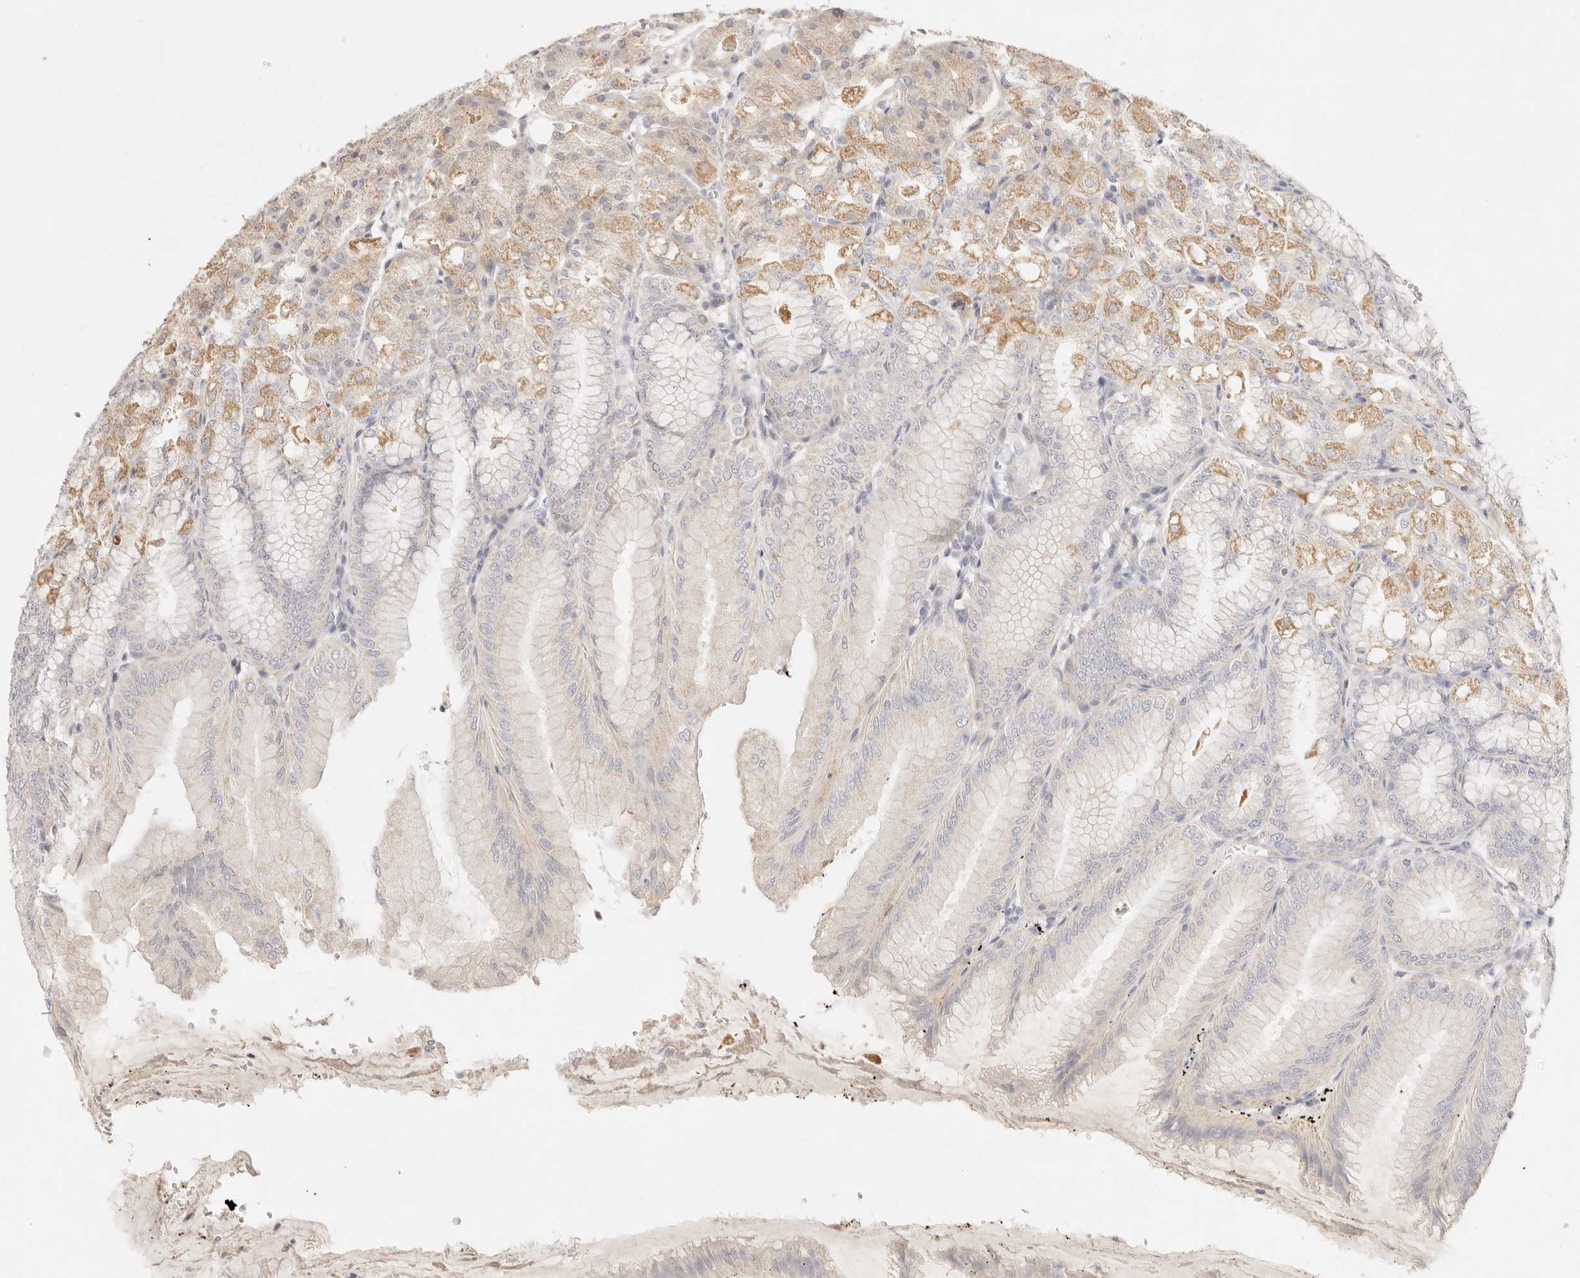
{"staining": {"intensity": "moderate", "quantity": "25%-75%", "location": "cytoplasmic/membranous"}, "tissue": "stomach", "cell_type": "Glandular cells", "image_type": "normal", "snomed": [{"axis": "morphology", "description": "Normal tissue, NOS"}, {"axis": "topography", "description": "Stomach, lower"}], "caption": "Protein expression analysis of benign human stomach reveals moderate cytoplasmic/membranous positivity in about 25%-75% of glandular cells. (Stains: DAB in brown, nuclei in blue, Microscopy: brightfield microscopy at high magnification).", "gene": "GPR156", "patient": {"sex": "male", "age": 71}}